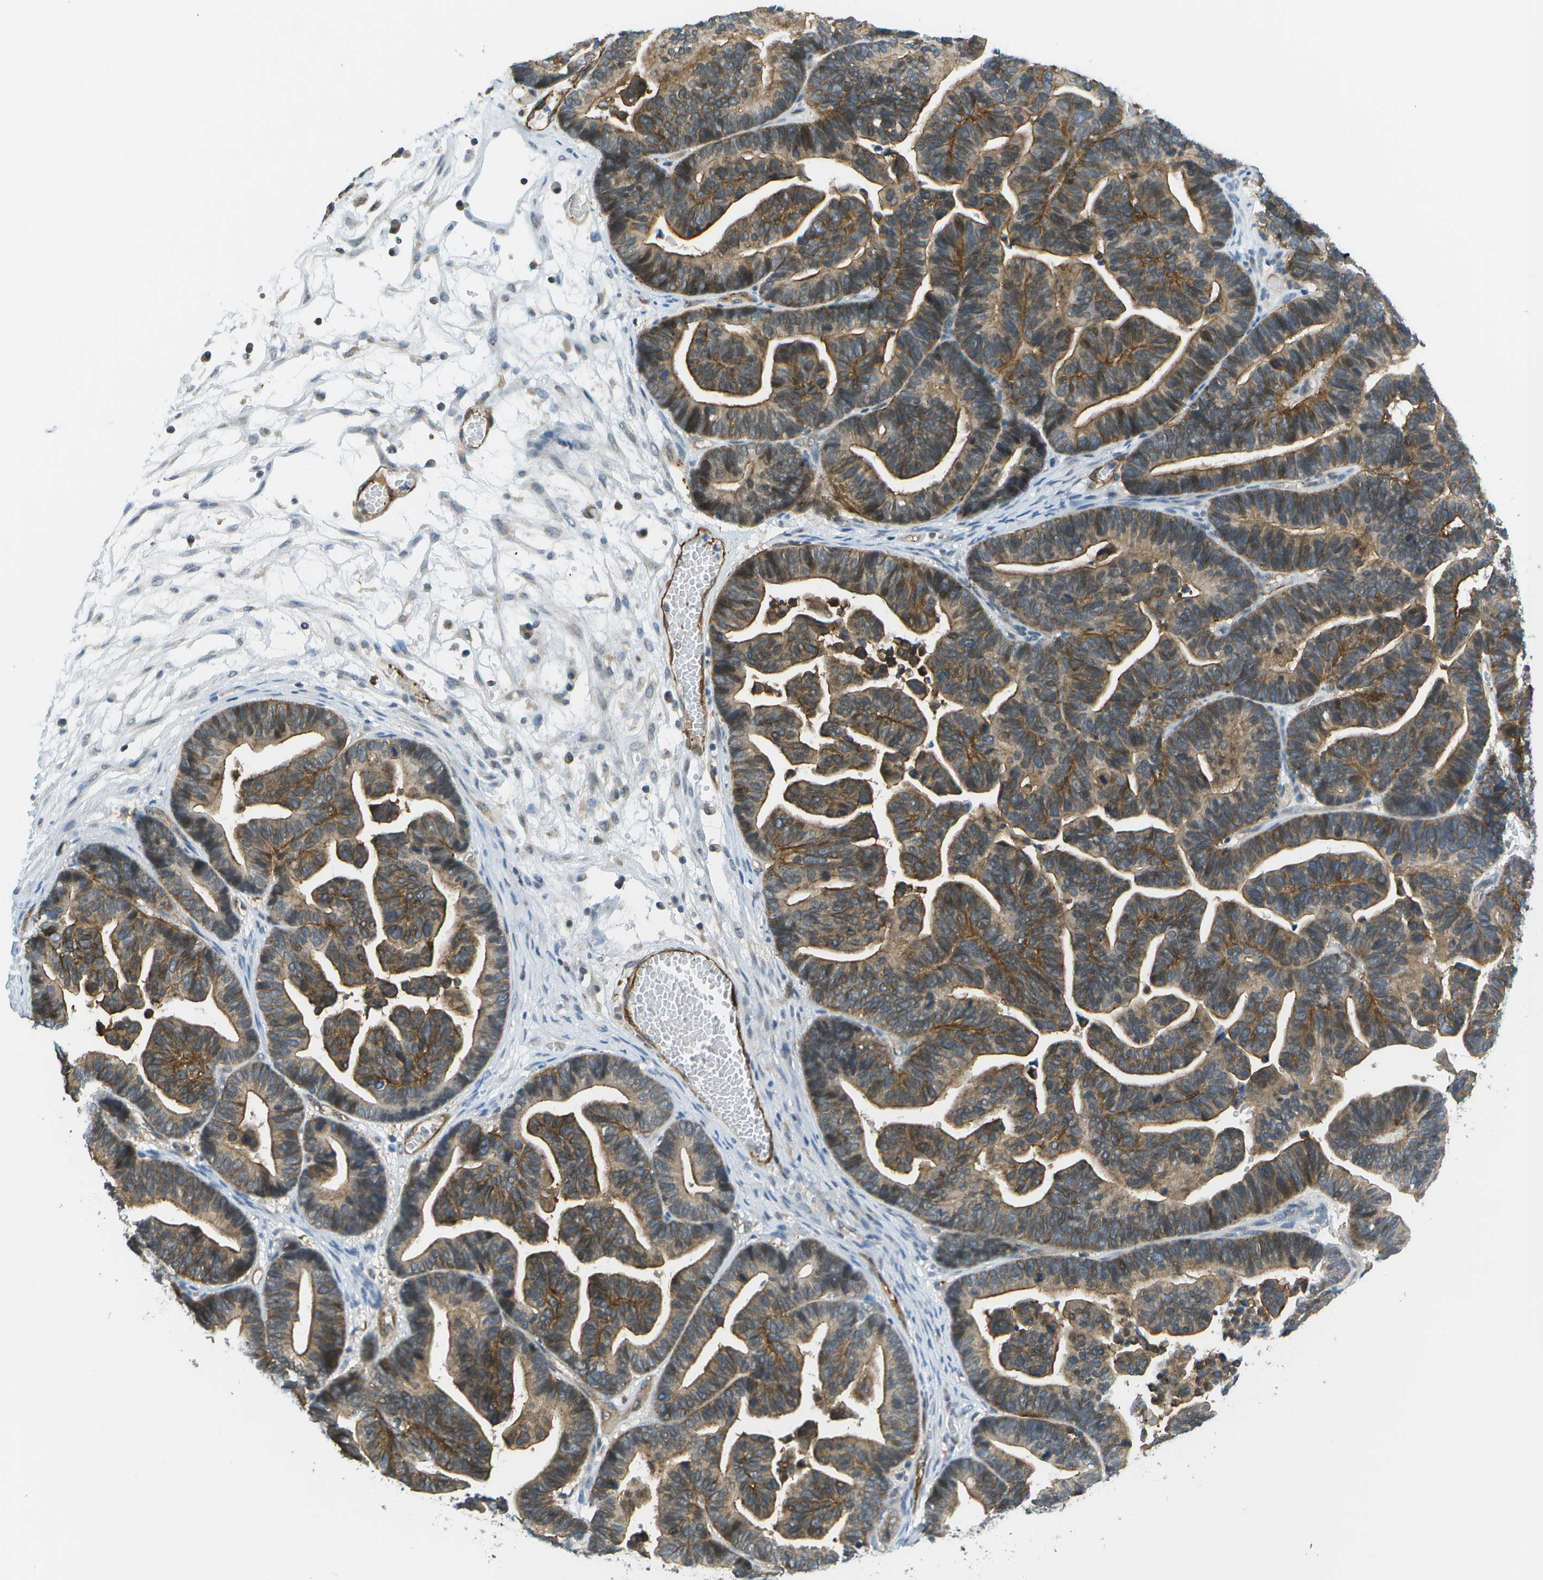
{"staining": {"intensity": "moderate", "quantity": ">75%", "location": "cytoplasmic/membranous"}, "tissue": "ovarian cancer", "cell_type": "Tumor cells", "image_type": "cancer", "snomed": [{"axis": "morphology", "description": "Cystadenocarcinoma, serous, NOS"}, {"axis": "topography", "description": "Ovary"}], "caption": "Moderate cytoplasmic/membranous staining is present in approximately >75% of tumor cells in ovarian serous cystadenocarcinoma.", "gene": "KIAA0040", "patient": {"sex": "female", "age": 56}}